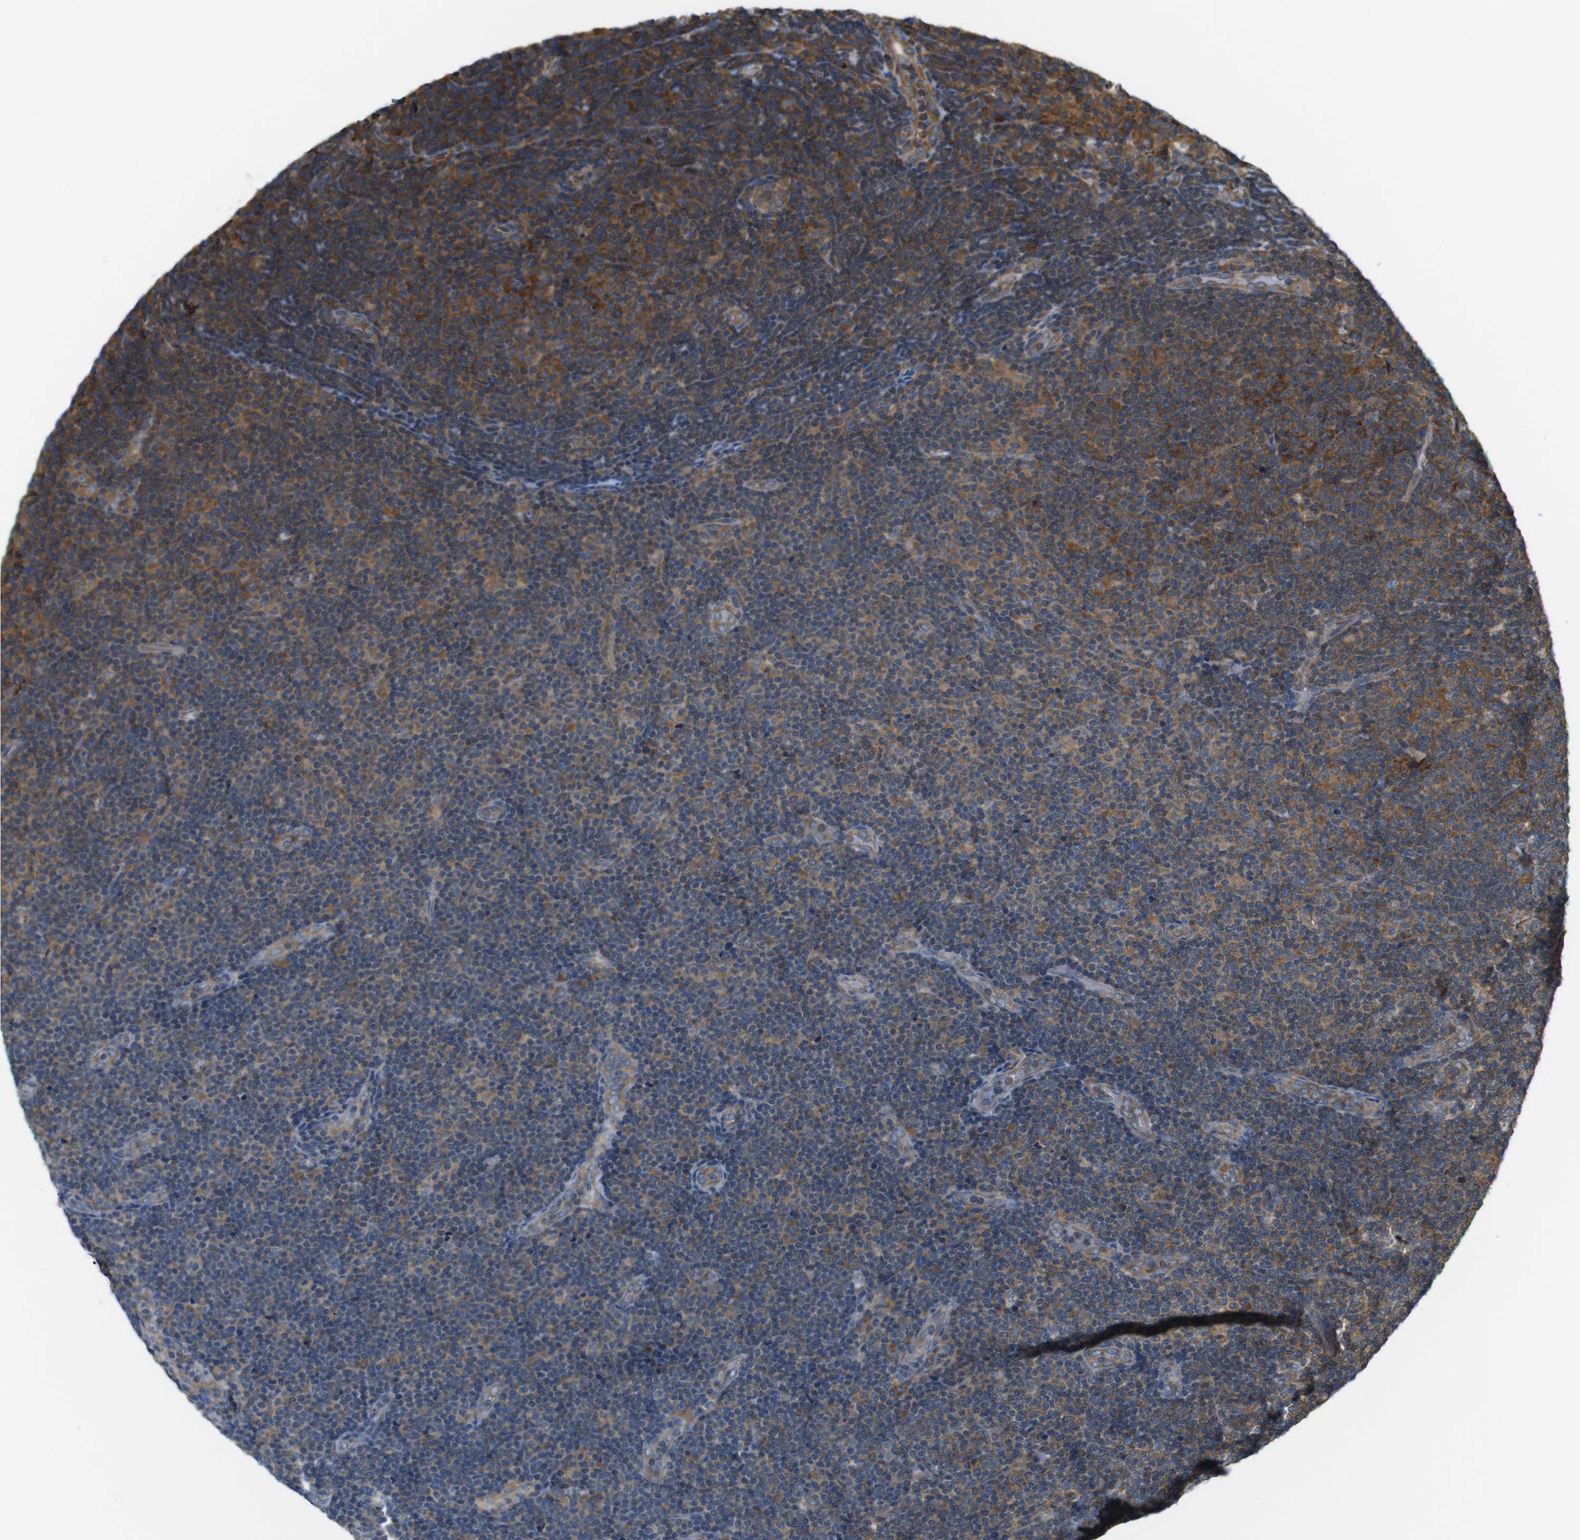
{"staining": {"intensity": "moderate", "quantity": "25%-75%", "location": "cytoplasmic/membranous"}, "tissue": "lymphoma", "cell_type": "Tumor cells", "image_type": "cancer", "snomed": [{"axis": "morphology", "description": "Malignant lymphoma, non-Hodgkin's type, Low grade"}, {"axis": "topography", "description": "Lymph node"}], "caption": "DAB immunohistochemical staining of human malignant lymphoma, non-Hodgkin's type (low-grade) shows moderate cytoplasmic/membranous protein positivity in approximately 25%-75% of tumor cells.", "gene": "TSC1", "patient": {"sex": "male", "age": 83}}